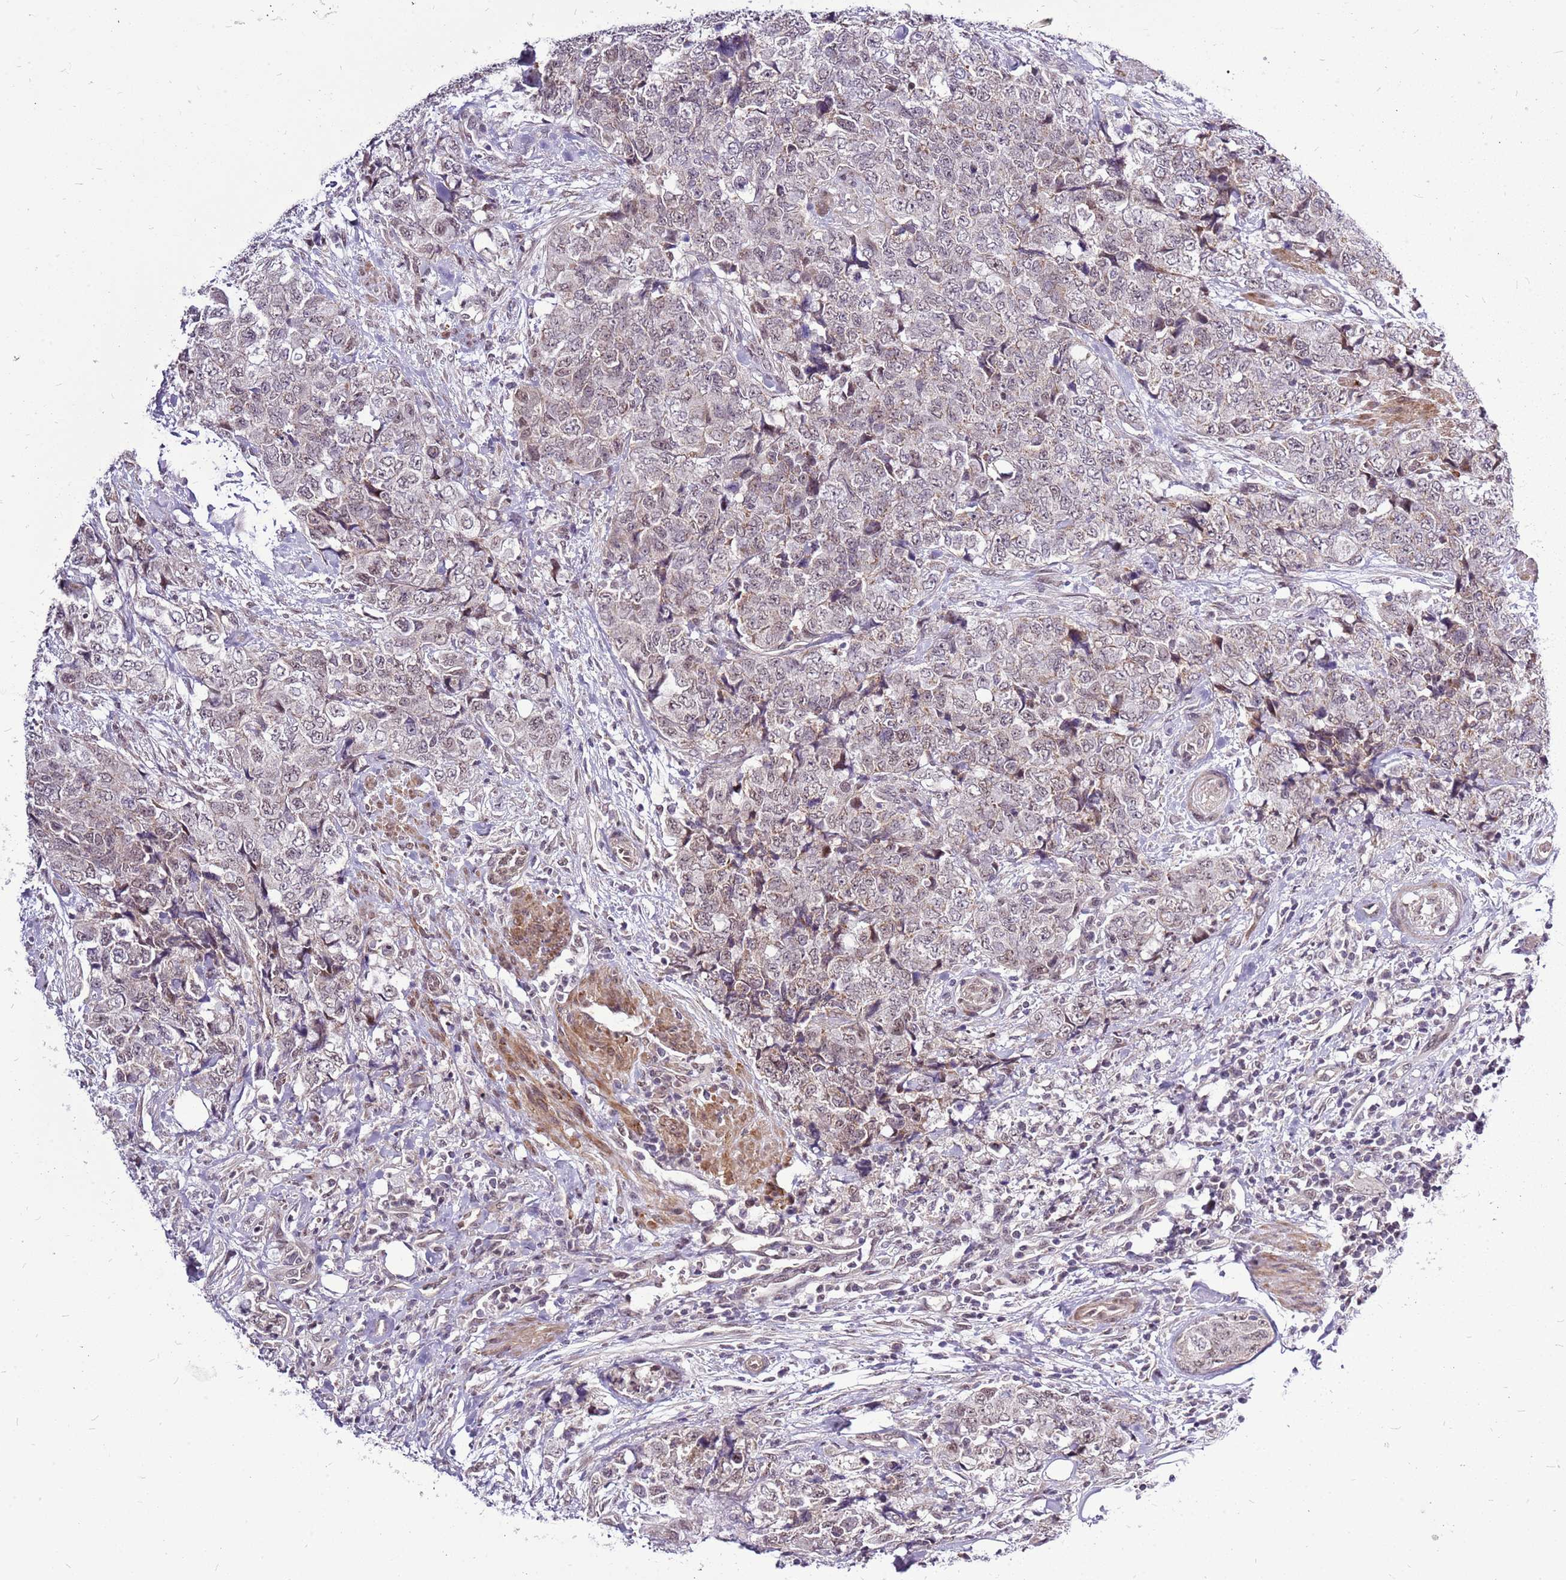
{"staining": {"intensity": "weak", "quantity": "25%-75%", "location": "nuclear"}, "tissue": "urothelial cancer", "cell_type": "Tumor cells", "image_type": "cancer", "snomed": [{"axis": "morphology", "description": "Urothelial carcinoma, High grade"}, {"axis": "topography", "description": "Urinary bladder"}], "caption": "Weak nuclear protein staining is identified in approximately 25%-75% of tumor cells in urothelial cancer.", "gene": "CCDC166", "patient": {"sex": "female", "age": 78}}